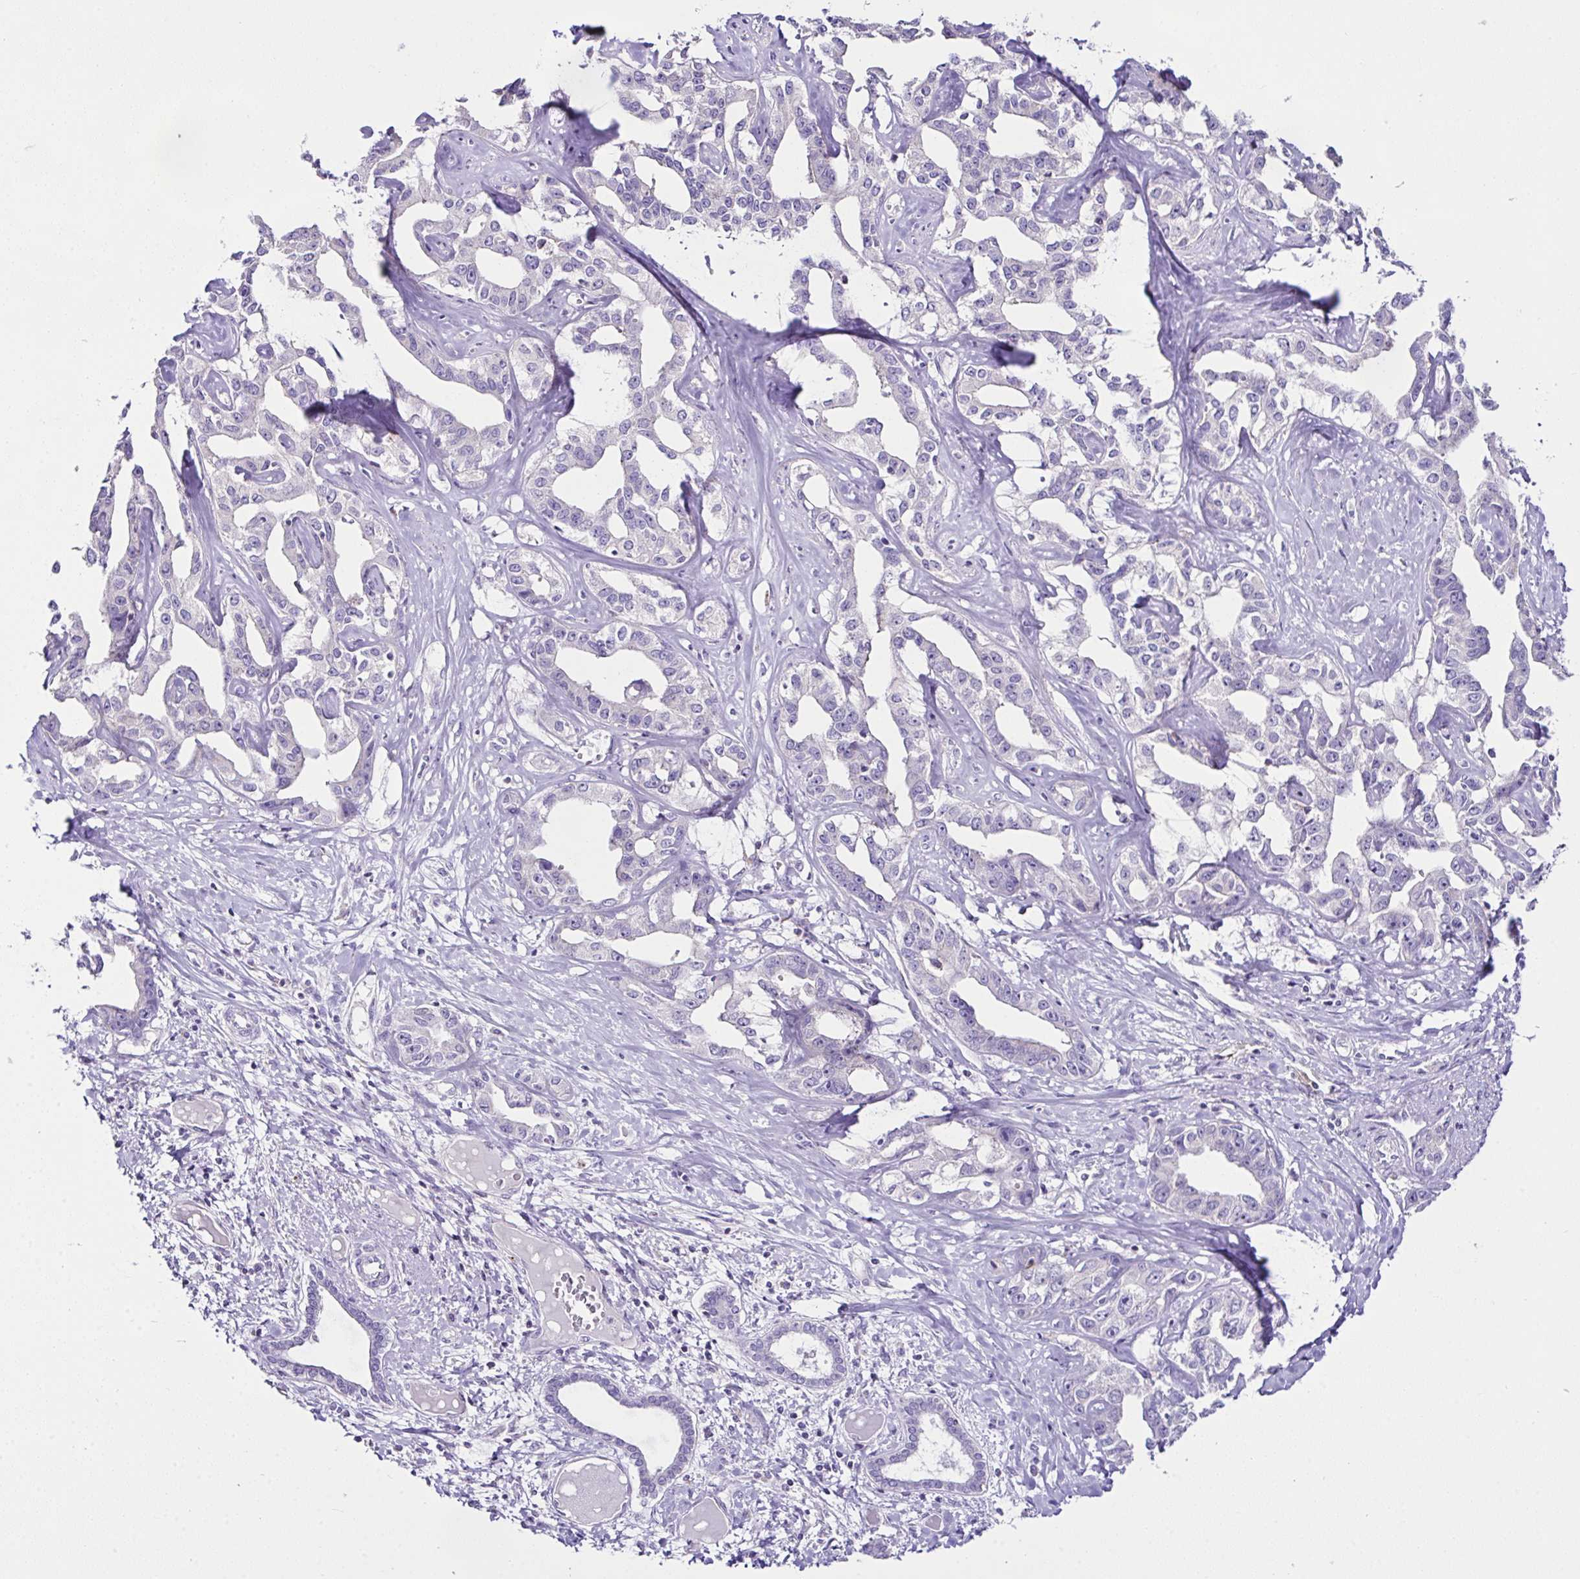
{"staining": {"intensity": "negative", "quantity": "none", "location": "none"}, "tissue": "liver cancer", "cell_type": "Tumor cells", "image_type": "cancer", "snomed": [{"axis": "morphology", "description": "Cholangiocarcinoma"}, {"axis": "topography", "description": "Liver"}], "caption": "Tumor cells show no significant positivity in liver cholangiocarcinoma.", "gene": "D2HGDH", "patient": {"sex": "male", "age": 59}}